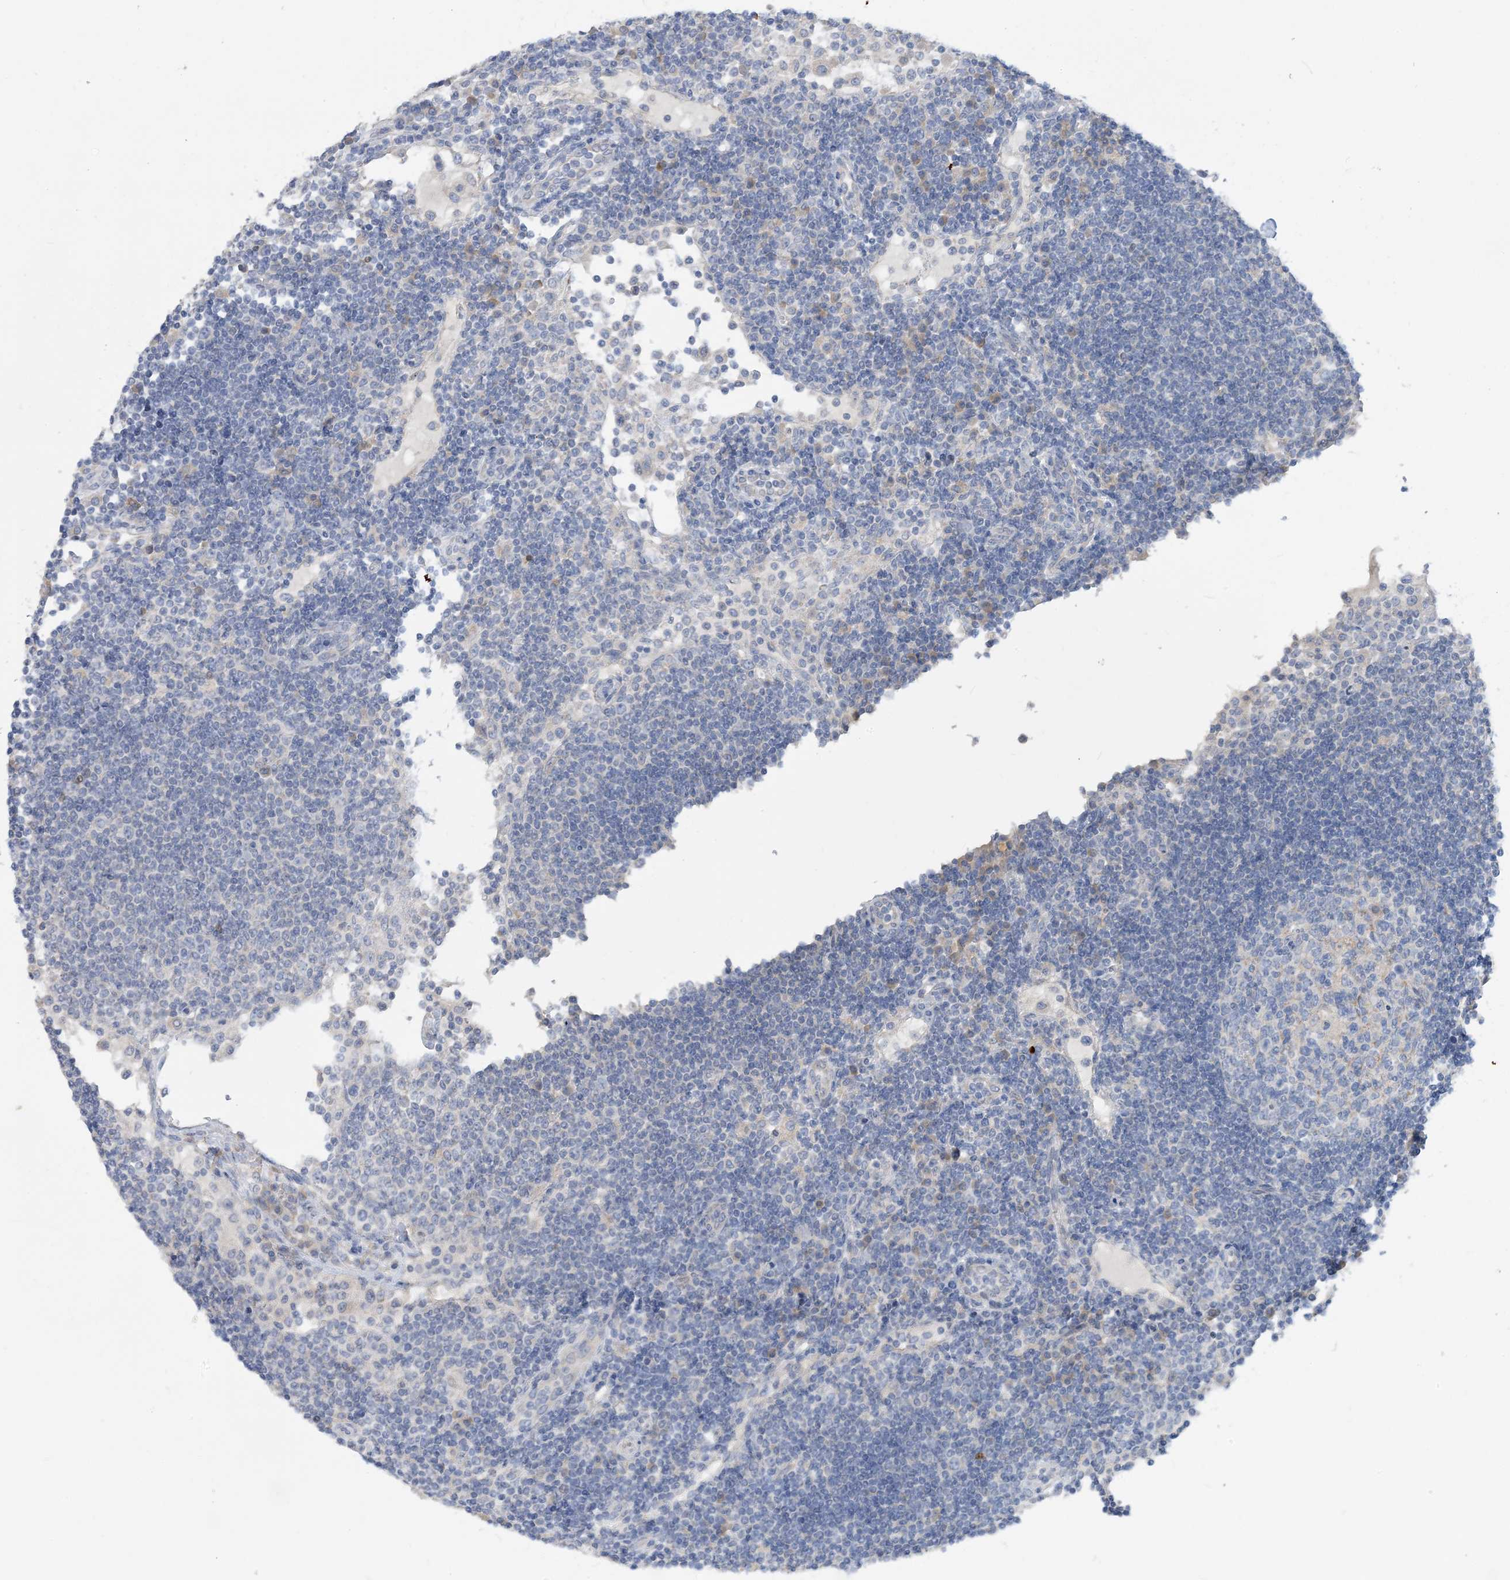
{"staining": {"intensity": "negative", "quantity": "none", "location": "none"}, "tissue": "lymph node", "cell_type": "Germinal center cells", "image_type": "normal", "snomed": [{"axis": "morphology", "description": "Normal tissue, NOS"}, {"axis": "topography", "description": "Lymph node"}], "caption": "Immunohistochemistry image of normal lymph node: lymph node stained with DAB shows no significant protein expression in germinal center cells.", "gene": "ZCCHC12", "patient": {"sex": "female", "age": 53}}